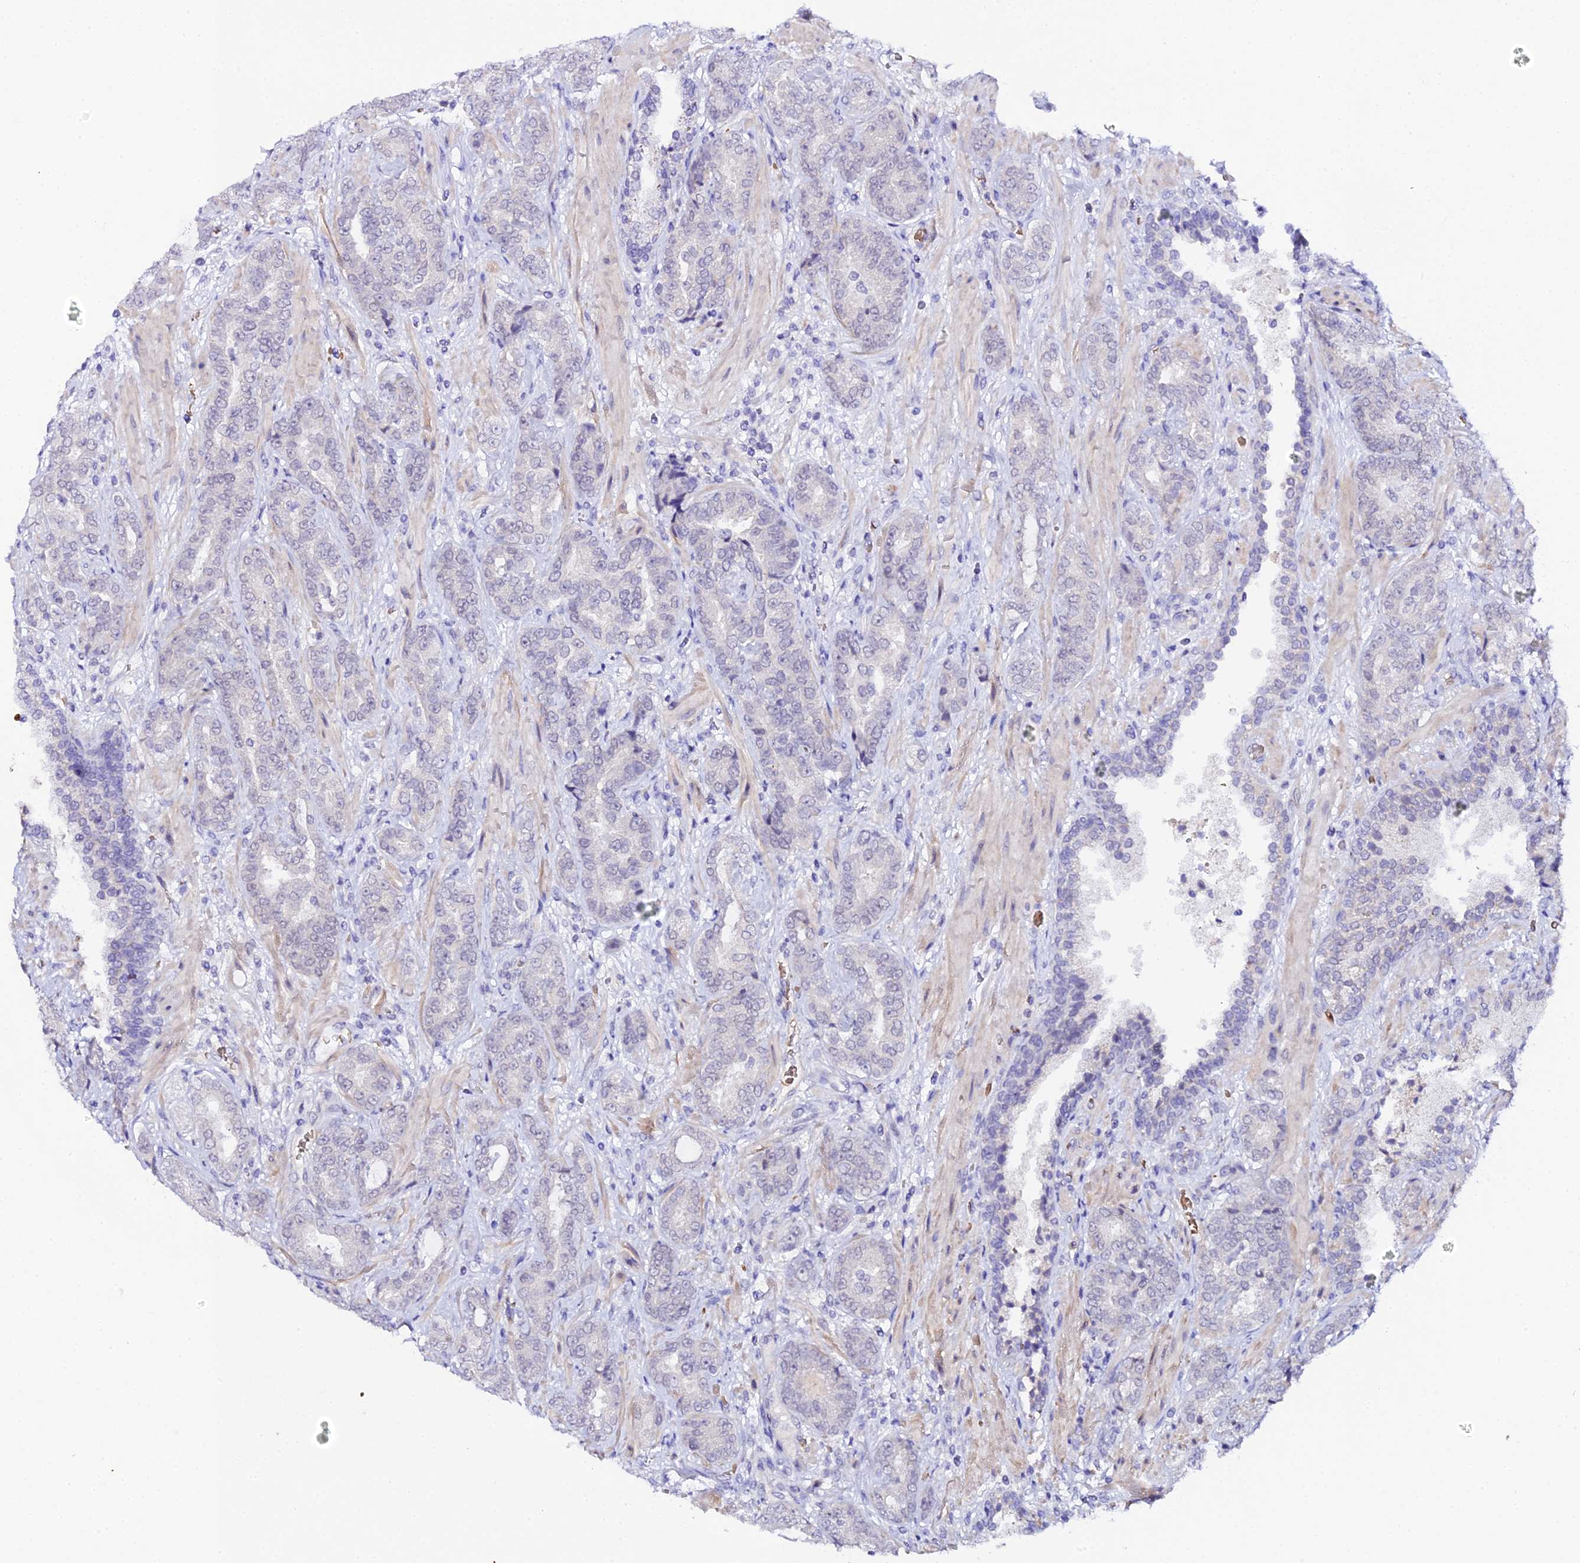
{"staining": {"intensity": "negative", "quantity": "none", "location": "none"}, "tissue": "prostate cancer", "cell_type": "Tumor cells", "image_type": "cancer", "snomed": [{"axis": "morphology", "description": "Adenocarcinoma, High grade"}, {"axis": "topography", "description": "Prostate"}], "caption": "Tumor cells are negative for protein expression in human adenocarcinoma (high-grade) (prostate).", "gene": "CFAP45", "patient": {"sex": "male", "age": 71}}